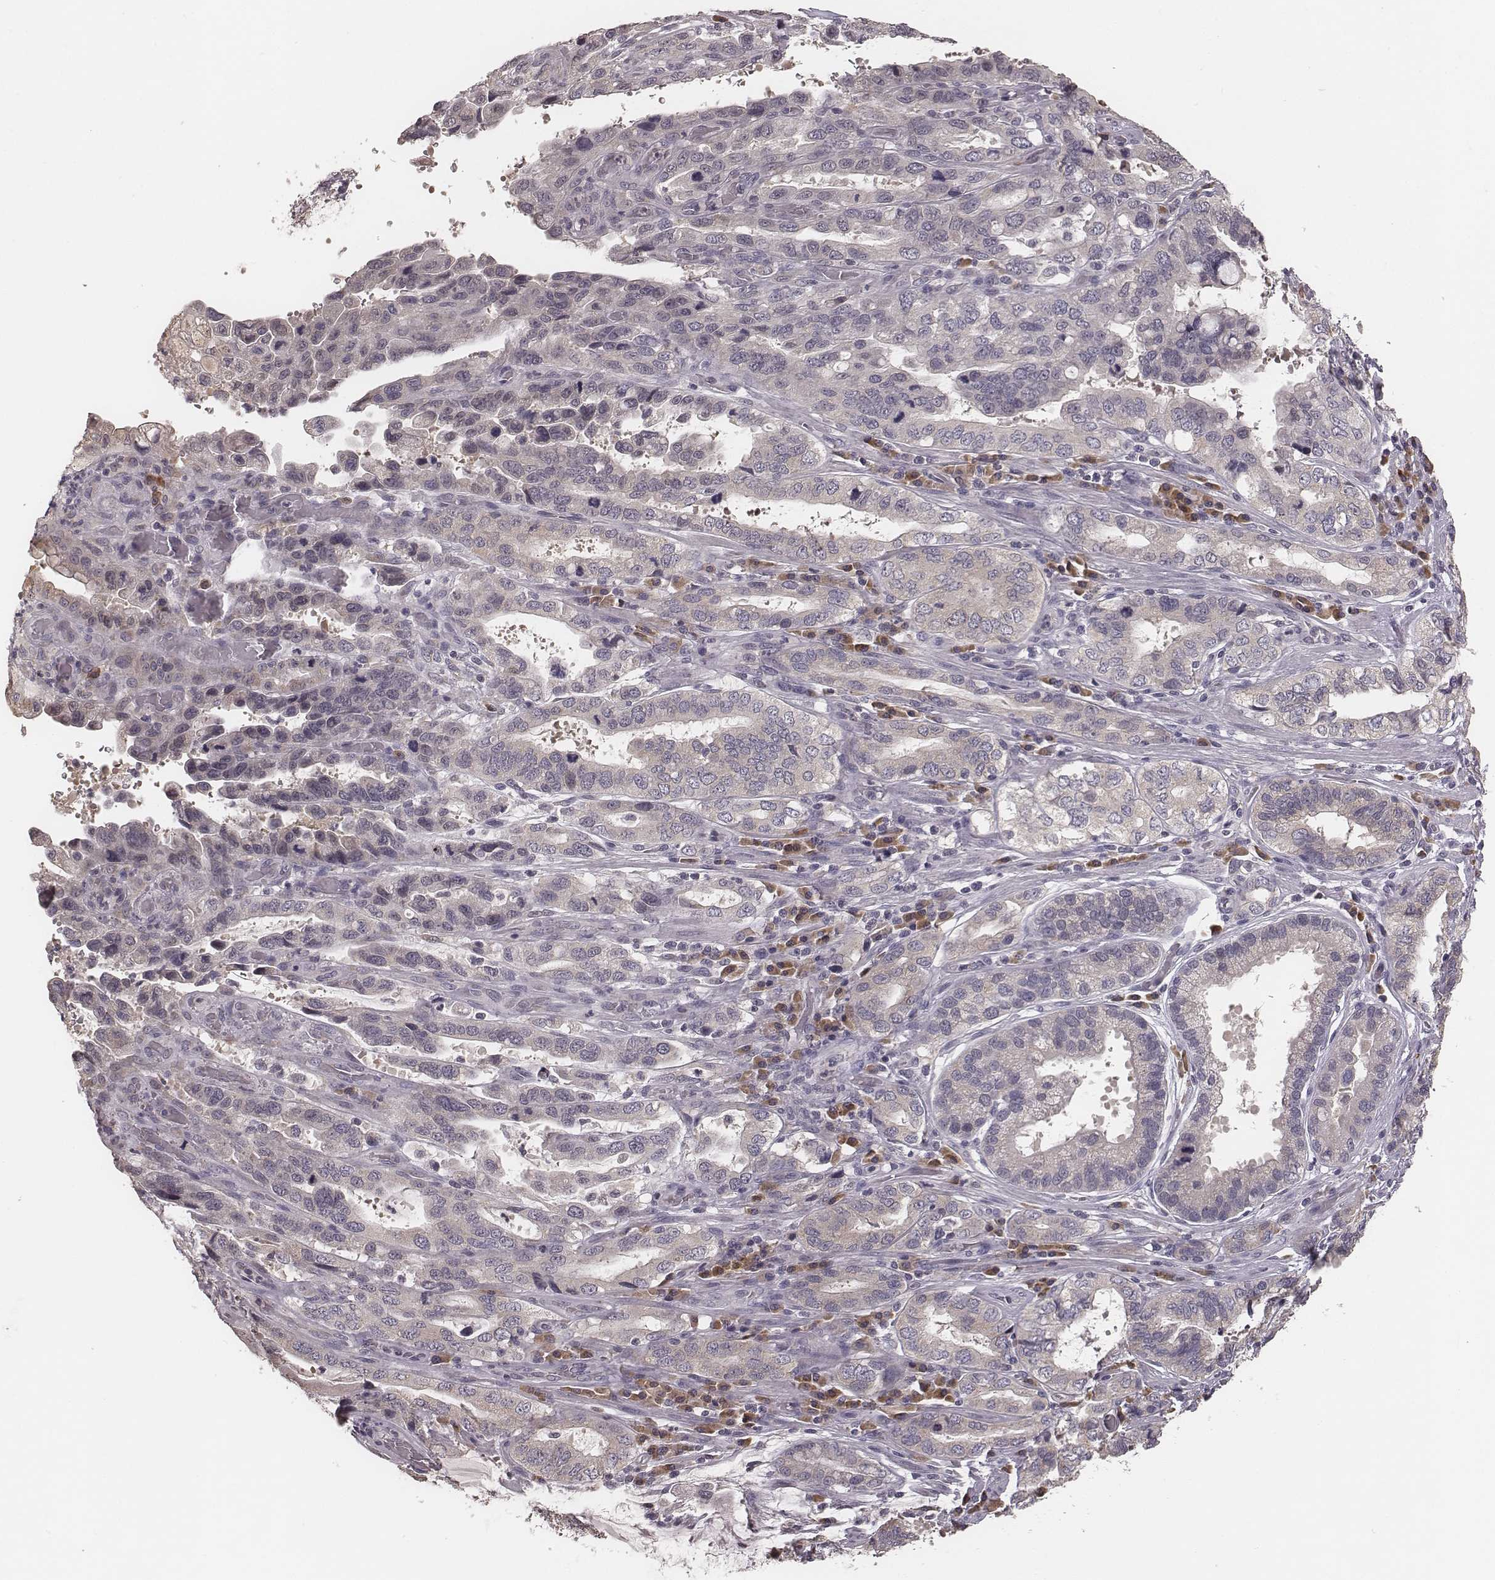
{"staining": {"intensity": "weak", "quantity": "<25%", "location": "cytoplasmic/membranous"}, "tissue": "stomach cancer", "cell_type": "Tumor cells", "image_type": "cancer", "snomed": [{"axis": "morphology", "description": "Adenocarcinoma, NOS"}, {"axis": "topography", "description": "Stomach, lower"}], "caption": "Stomach adenocarcinoma was stained to show a protein in brown. There is no significant expression in tumor cells. Brightfield microscopy of immunohistochemistry stained with DAB (3,3'-diaminobenzidine) (brown) and hematoxylin (blue), captured at high magnification.", "gene": "P2RX5", "patient": {"sex": "female", "age": 76}}